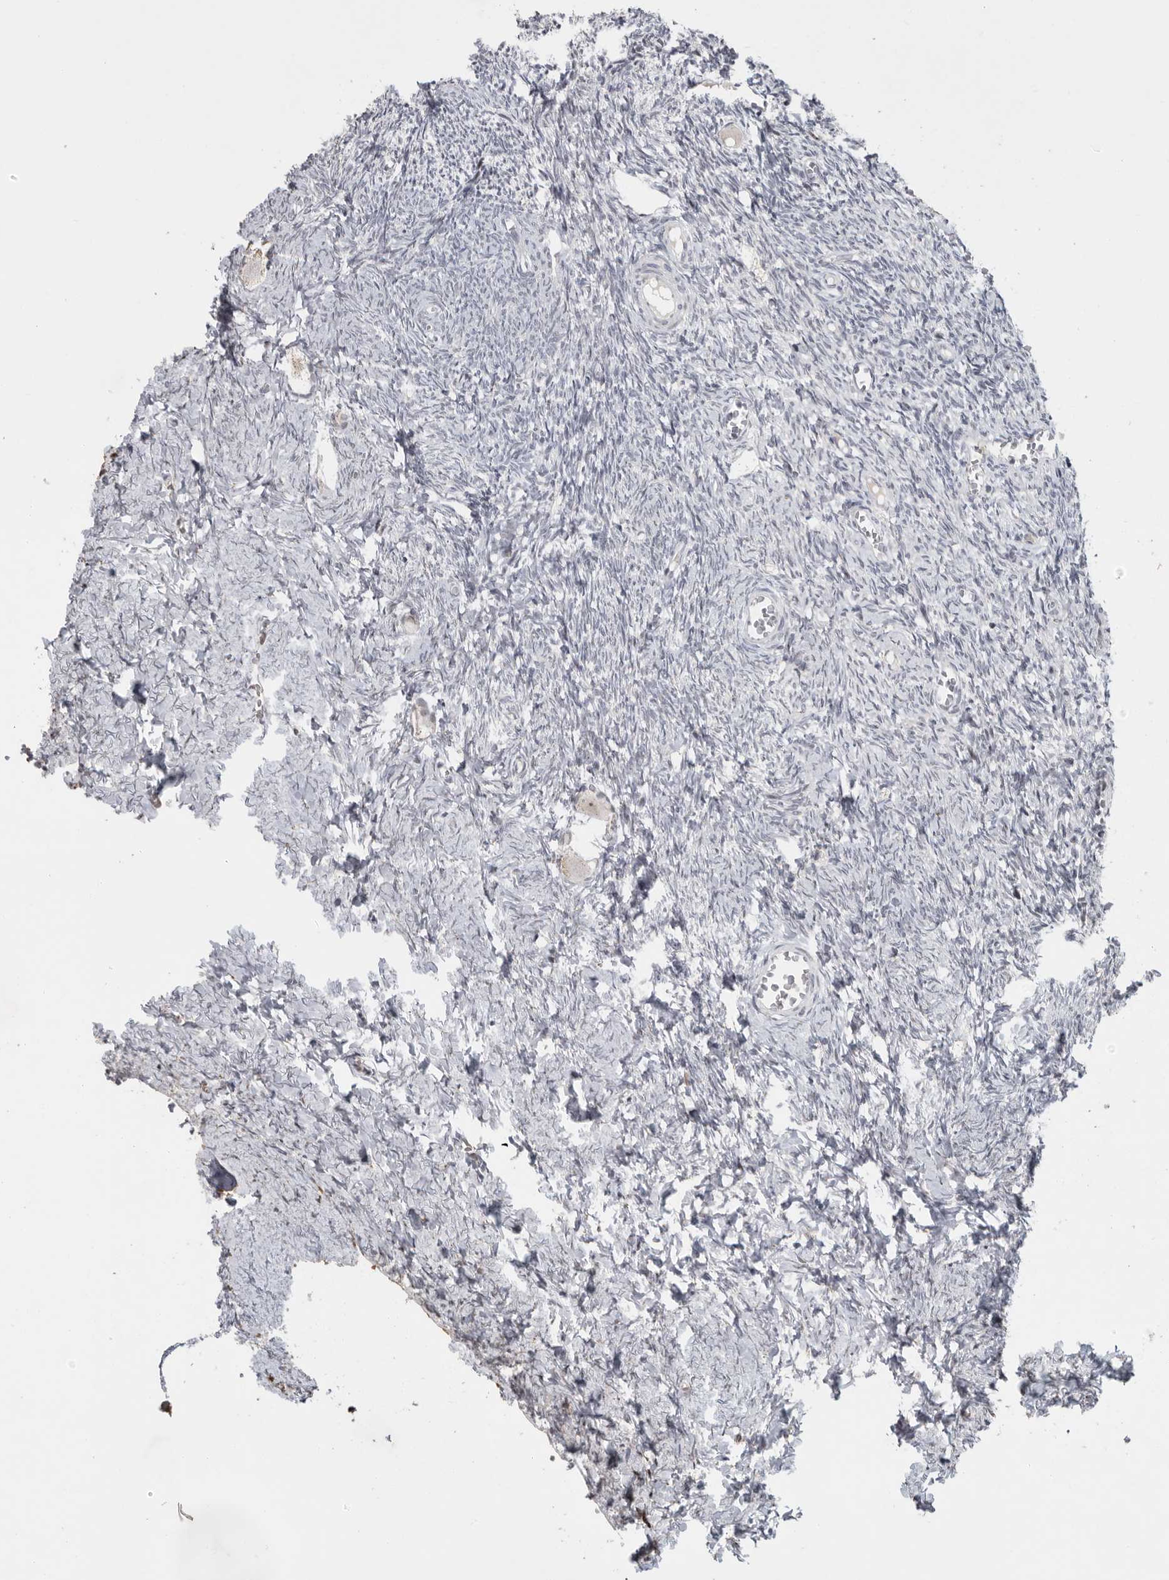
{"staining": {"intensity": "moderate", "quantity": "<25%", "location": "nuclear"}, "tissue": "ovary", "cell_type": "Follicle cells", "image_type": "normal", "snomed": [{"axis": "morphology", "description": "Normal tissue, NOS"}, {"axis": "topography", "description": "Ovary"}], "caption": "Normal ovary exhibits moderate nuclear staining in about <25% of follicle cells.", "gene": "PCMTD1", "patient": {"sex": "female", "age": 27}}